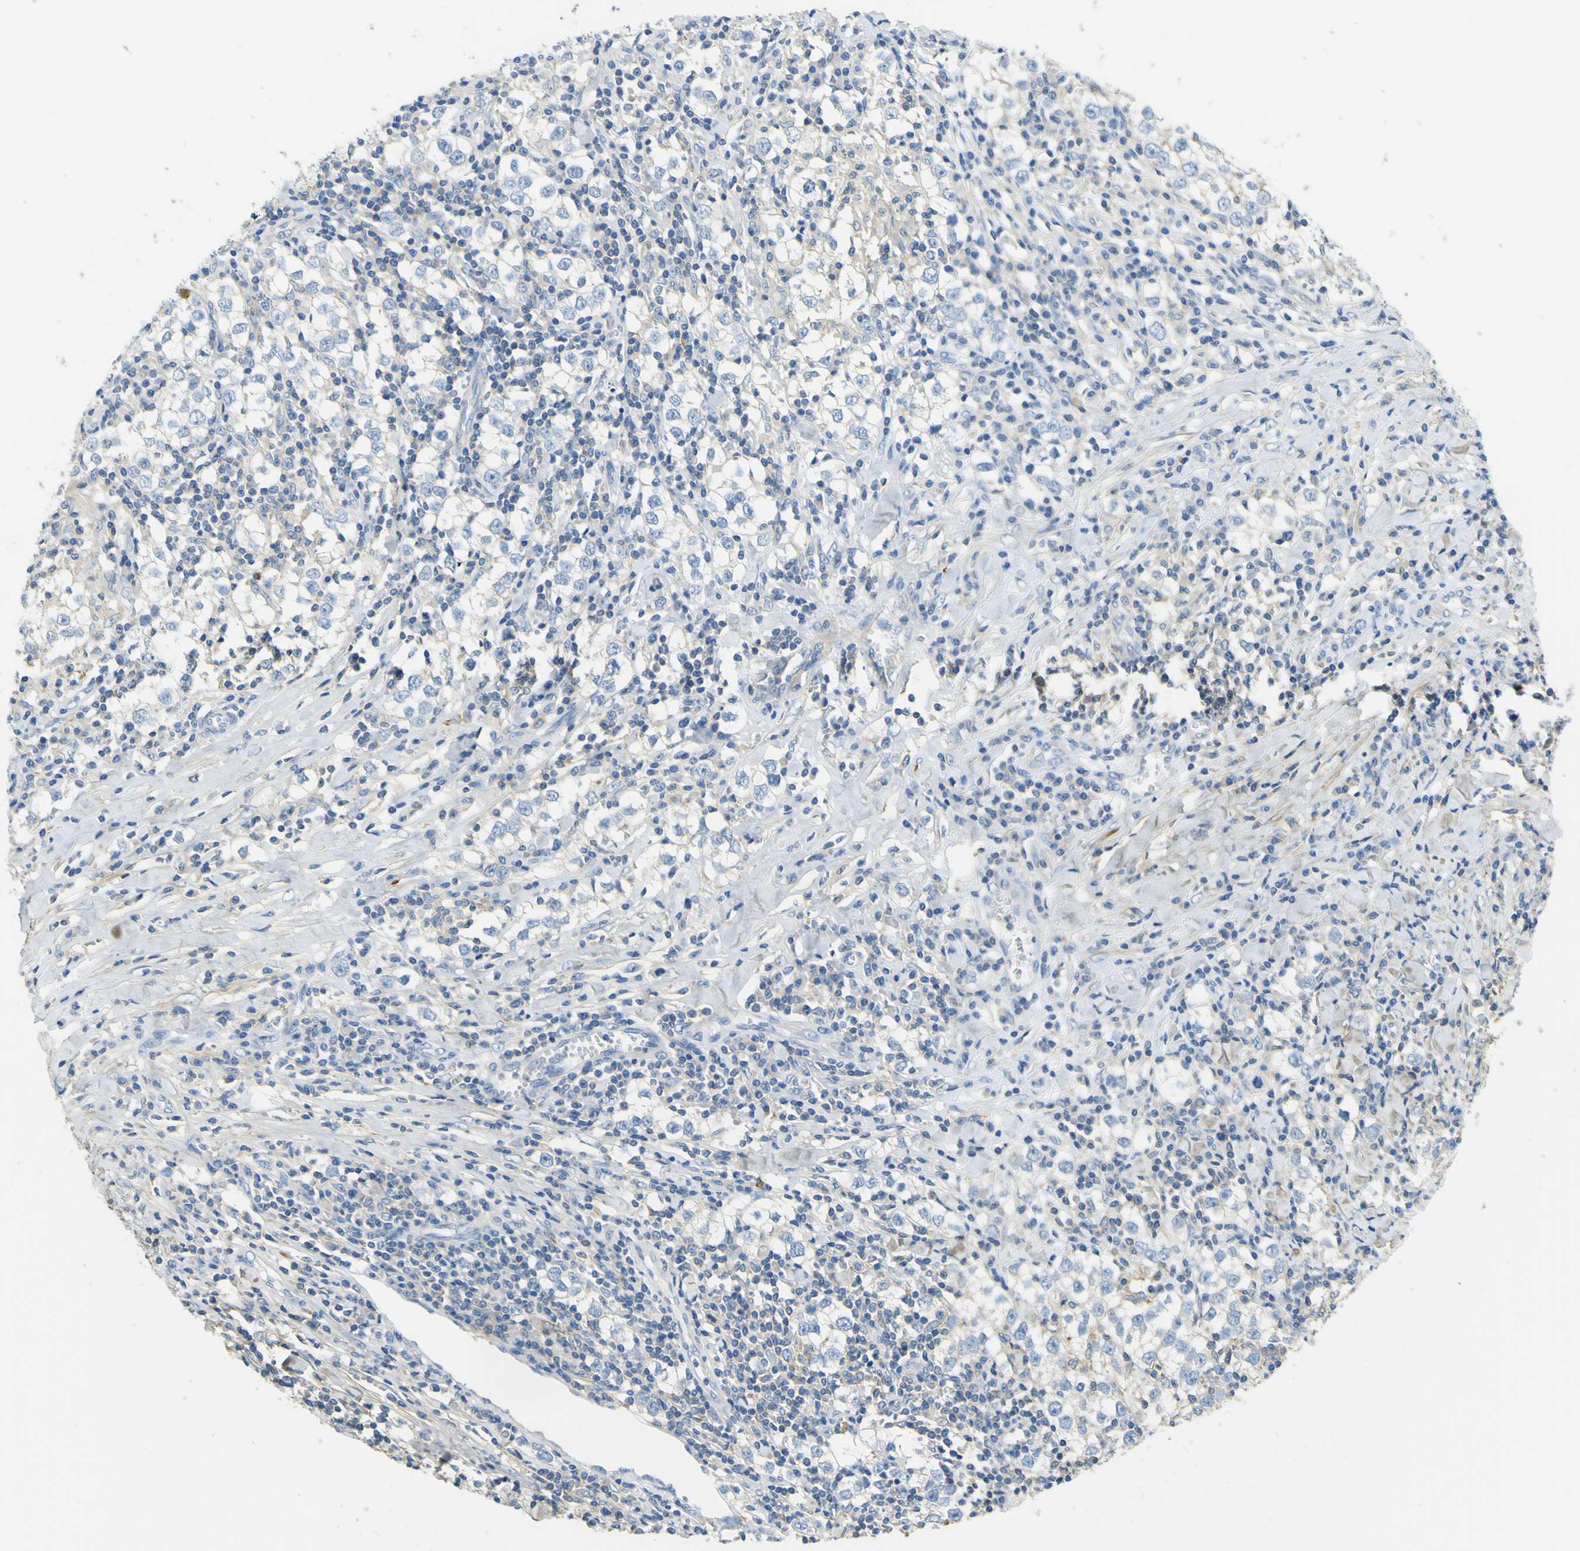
{"staining": {"intensity": "weak", "quantity": "<25%", "location": "cytoplasmic/membranous"}, "tissue": "testis cancer", "cell_type": "Tumor cells", "image_type": "cancer", "snomed": [{"axis": "morphology", "description": "Seminoma, NOS"}, {"axis": "morphology", "description": "Carcinoma, Embryonal, NOS"}, {"axis": "topography", "description": "Testis"}], "caption": "An immunohistochemistry photomicrograph of seminoma (testis) is shown. There is no staining in tumor cells of seminoma (testis).", "gene": "OGN", "patient": {"sex": "male", "age": 36}}